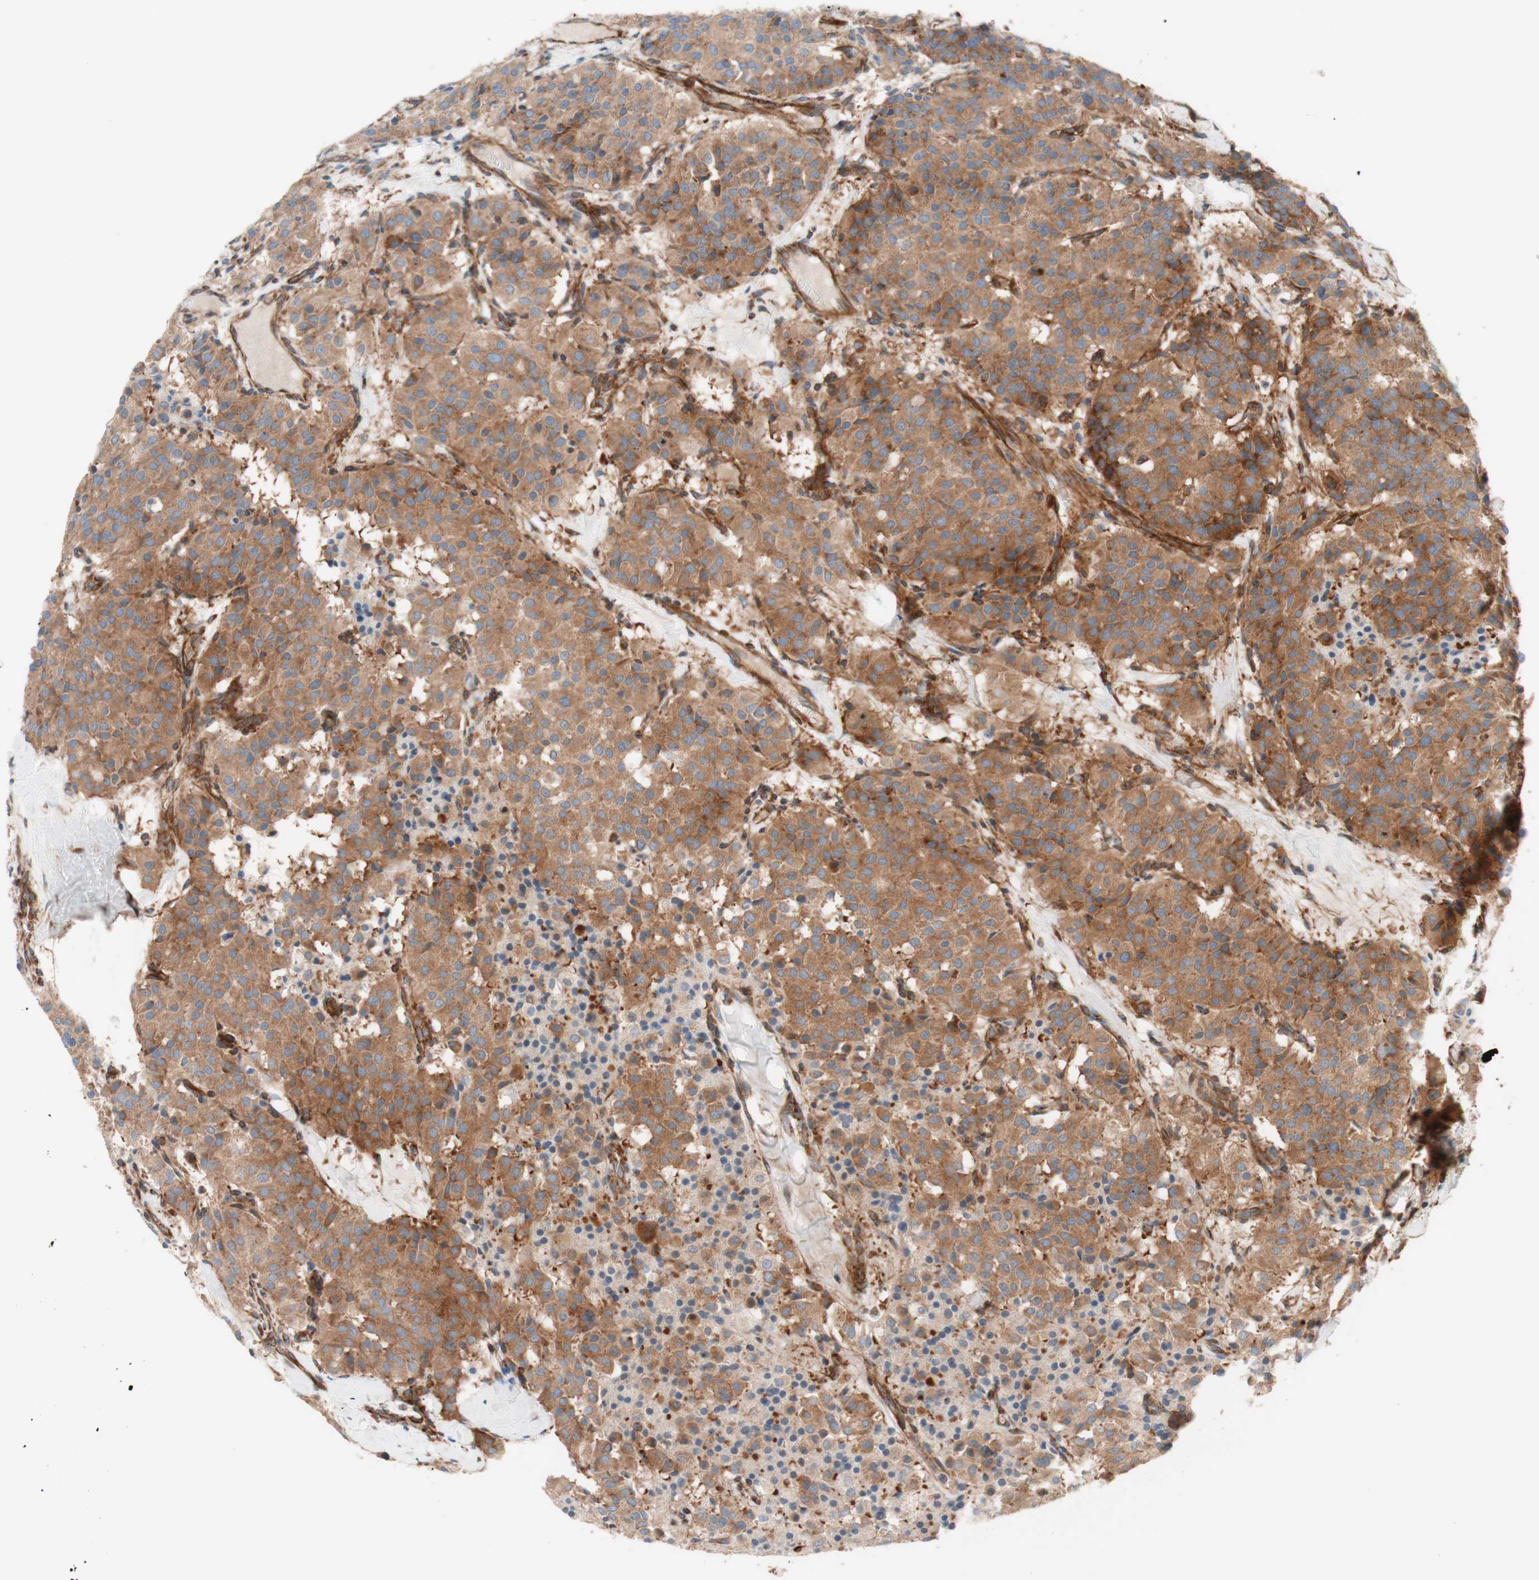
{"staining": {"intensity": "moderate", "quantity": ">75%", "location": "cytoplasmic/membranous"}, "tissue": "carcinoid", "cell_type": "Tumor cells", "image_type": "cancer", "snomed": [{"axis": "morphology", "description": "Carcinoid, malignant, NOS"}, {"axis": "topography", "description": "Lung"}], "caption": "Carcinoid stained for a protein demonstrates moderate cytoplasmic/membranous positivity in tumor cells.", "gene": "CCN4", "patient": {"sex": "male", "age": 30}}